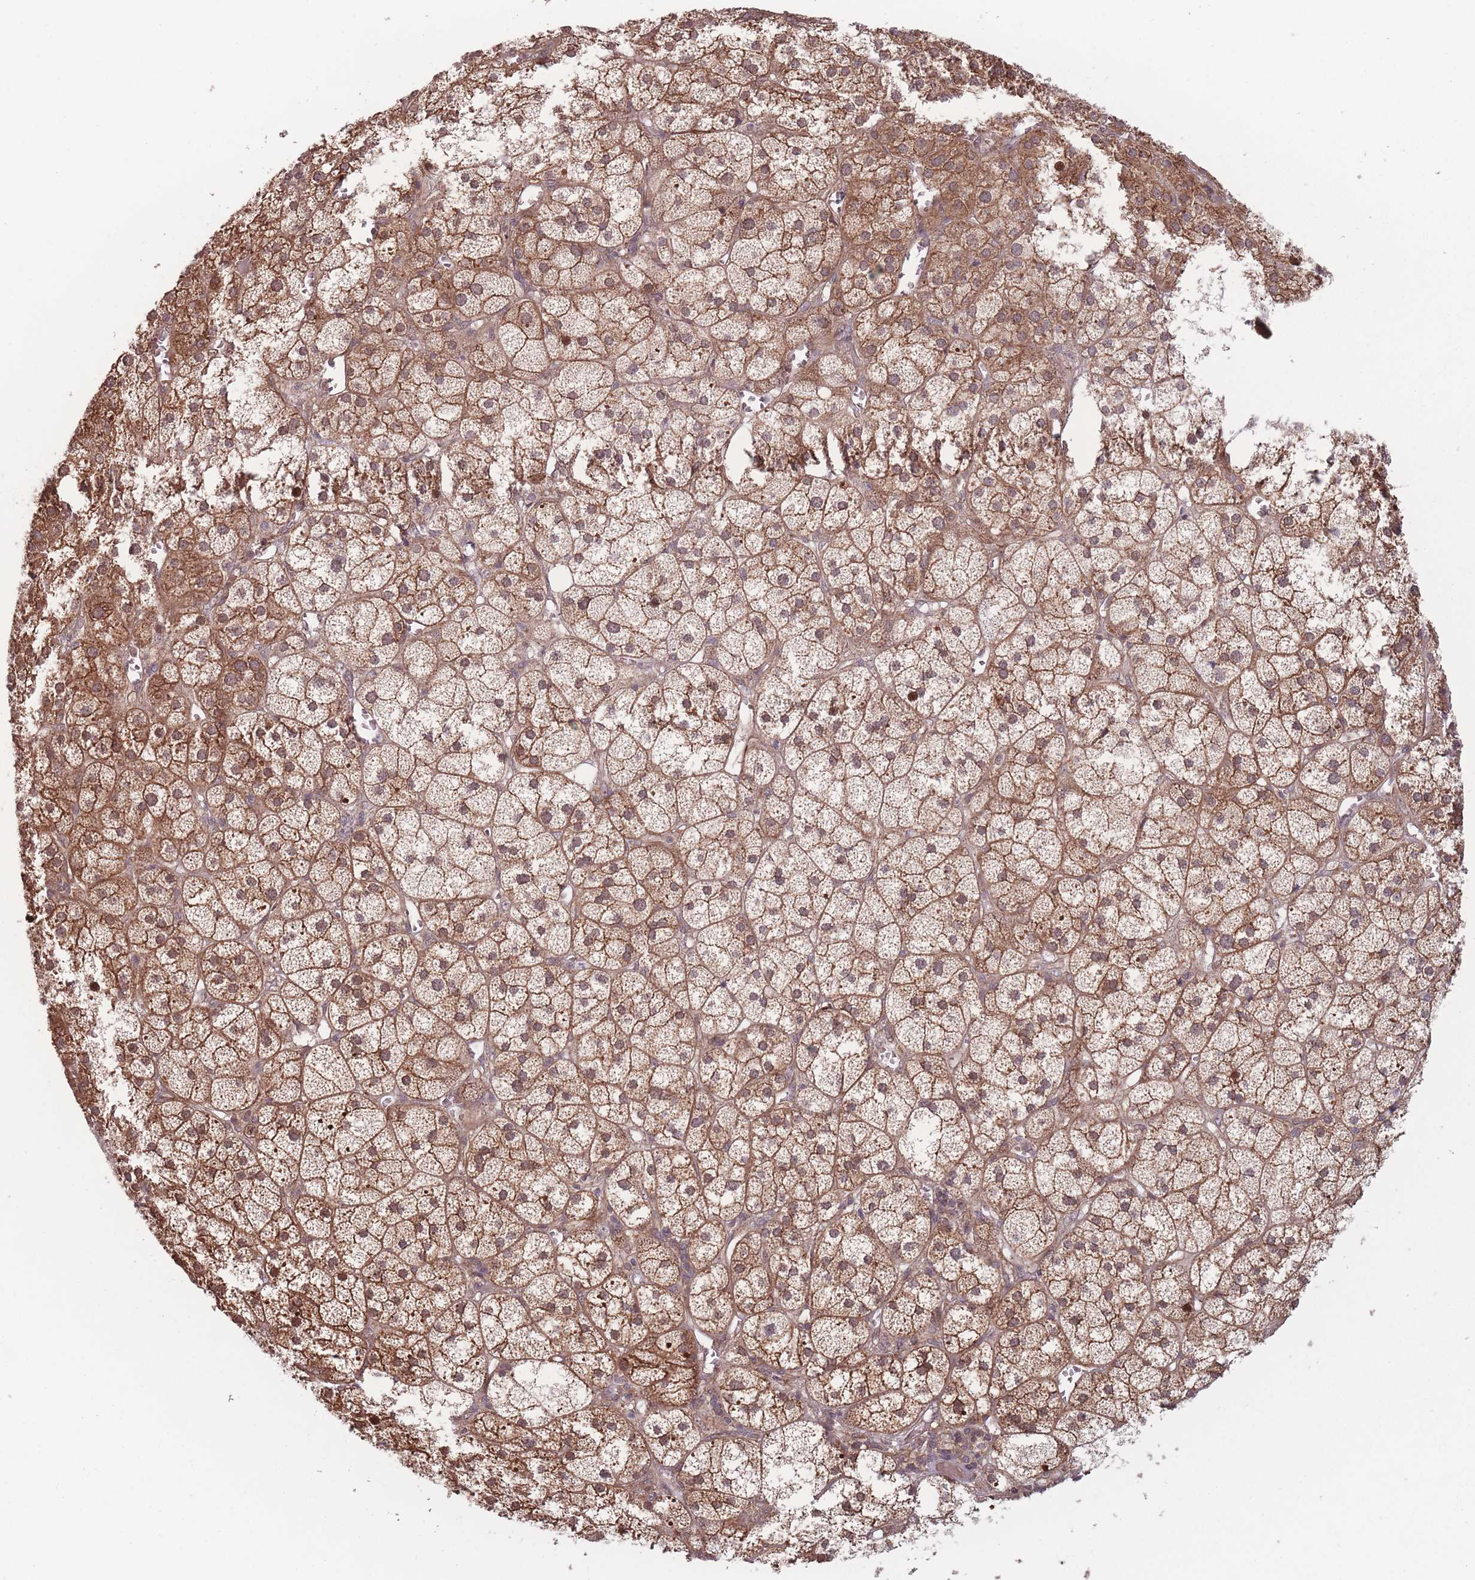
{"staining": {"intensity": "strong", "quantity": ">75%", "location": "cytoplasmic/membranous"}, "tissue": "adrenal gland", "cell_type": "Glandular cells", "image_type": "normal", "snomed": [{"axis": "morphology", "description": "Normal tissue, NOS"}, {"axis": "topography", "description": "Adrenal gland"}], "caption": "DAB (3,3'-diaminobenzidine) immunohistochemical staining of unremarkable adrenal gland displays strong cytoplasmic/membranous protein staining in approximately >75% of glandular cells.", "gene": "RPS18", "patient": {"sex": "female", "age": 61}}